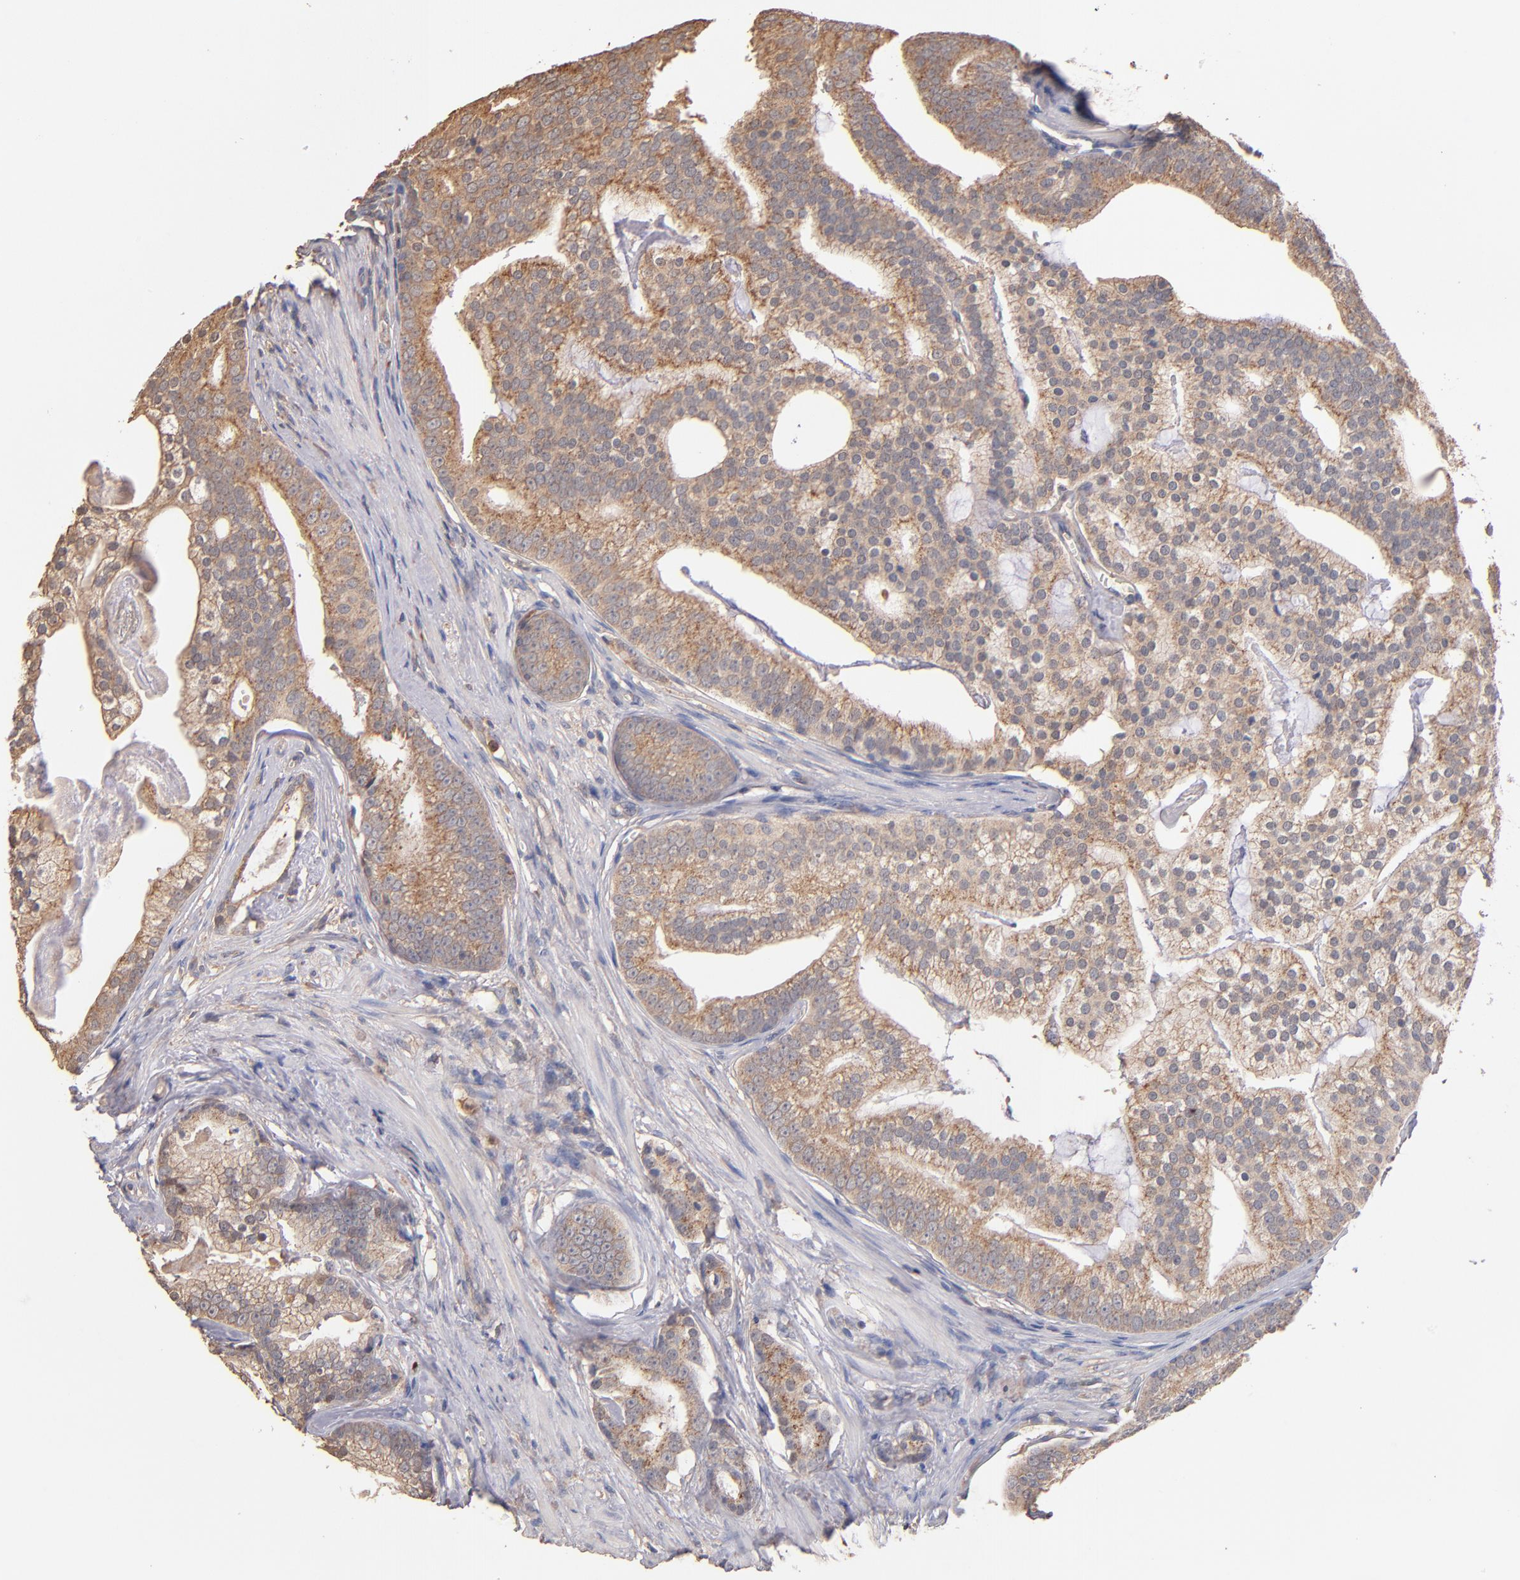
{"staining": {"intensity": "moderate", "quantity": ">75%", "location": "cytoplasmic/membranous"}, "tissue": "prostate cancer", "cell_type": "Tumor cells", "image_type": "cancer", "snomed": [{"axis": "morphology", "description": "Adenocarcinoma, Low grade"}, {"axis": "topography", "description": "Prostate"}], "caption": "Human prostate cancer stained with a brown dye demonstrates moderate cytoplasmic/membranous positive staining in about >75% of tumor cells.", "gene": "RO60", "patient": {"sex": "male", "age": 58}}